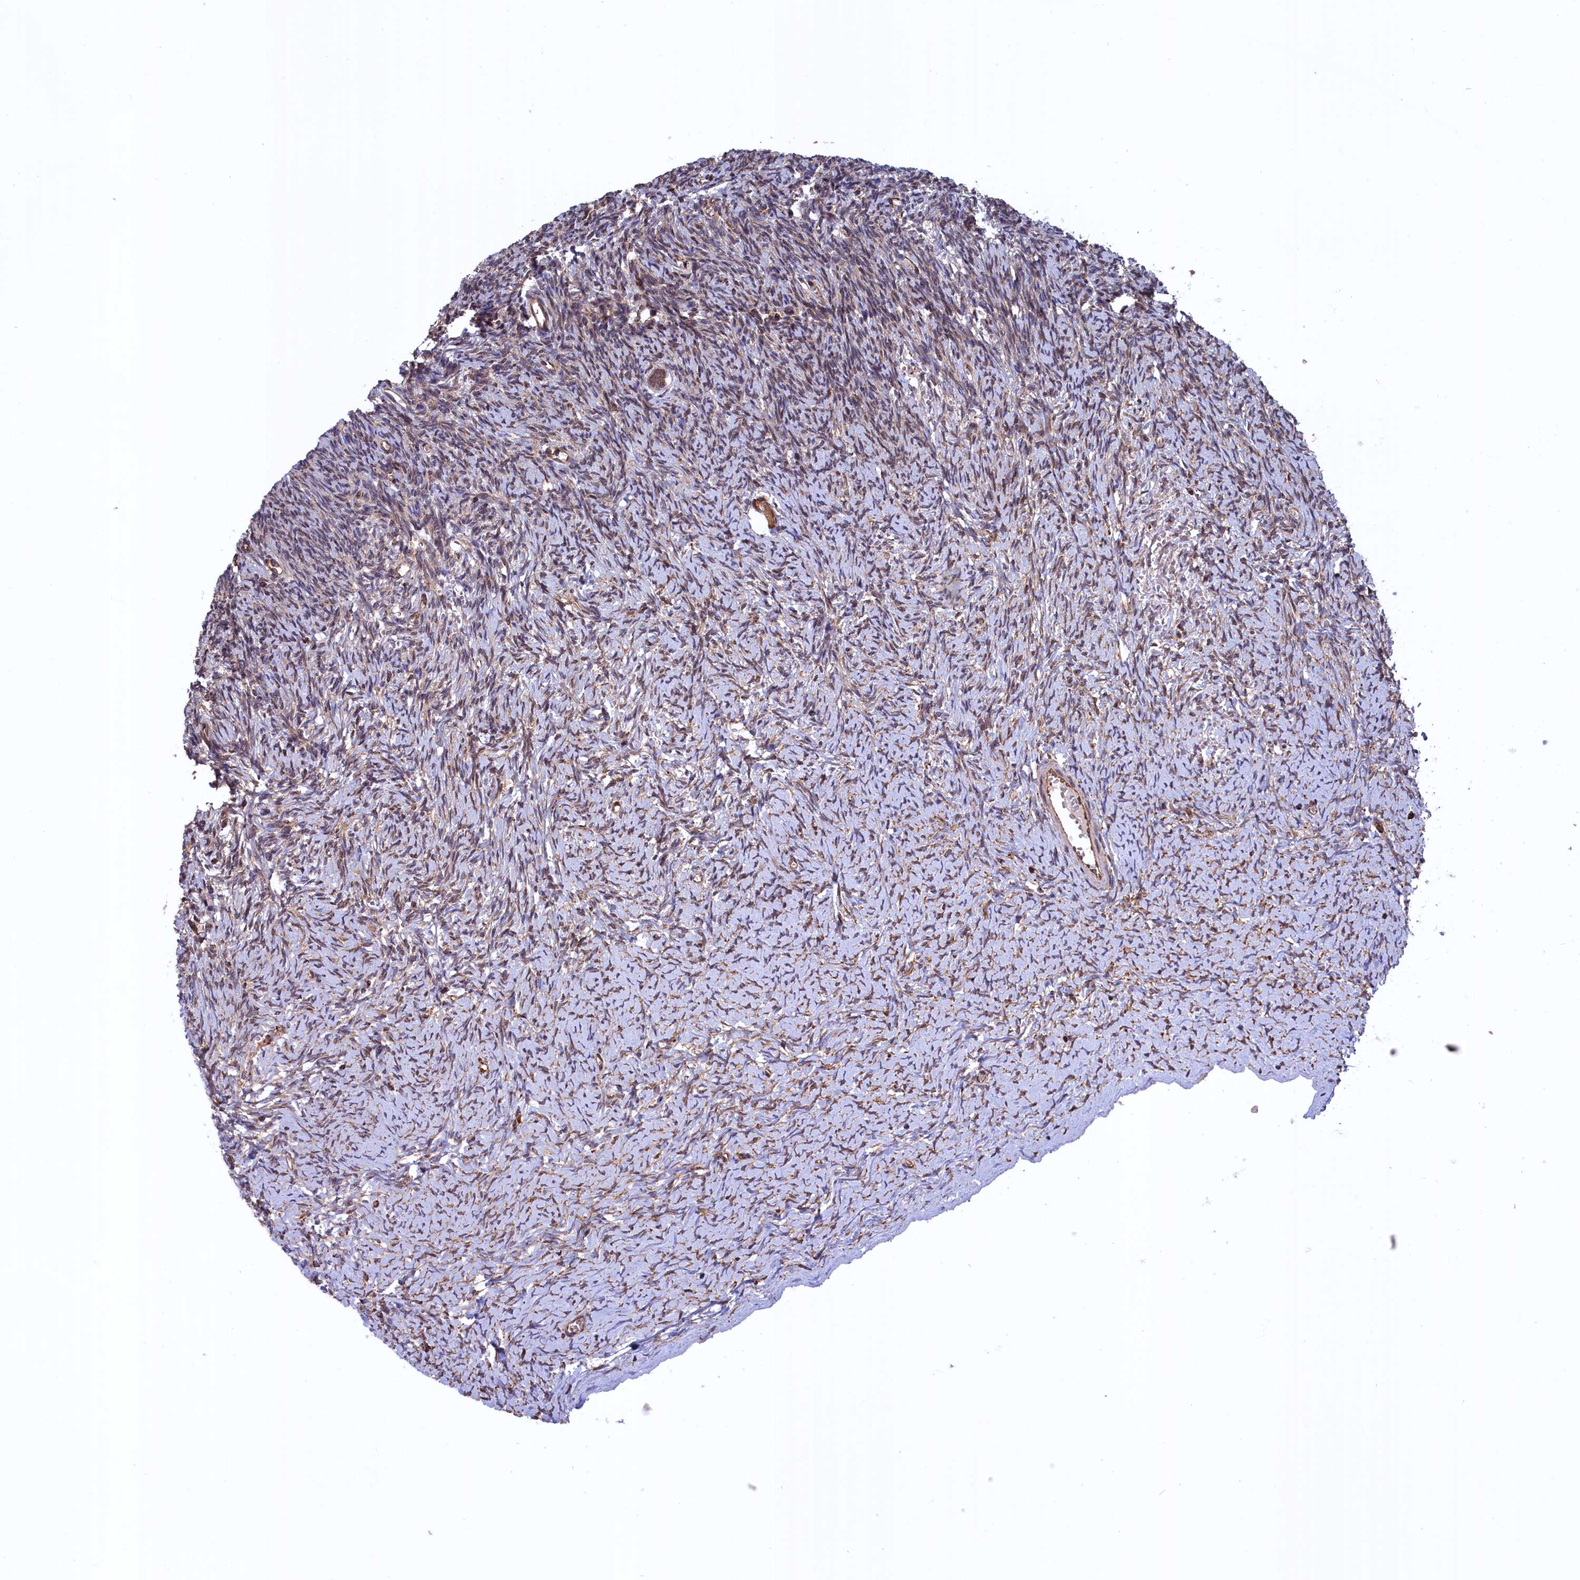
{"staining": {"intensity": "moderate", "quantity": ">75%", "location": "cytoplasmic/membranous"}, "tissue": "ovary", "cell_type": "Follicle cells", "image_type": "normal", "snomed": [{"axis": "morphology", "description": "Normal tissue, NOS"}, {"axis": "topography", "description": "Ovary"}], "caption": "An immunohistochemistry (IHC) image of unremarkable tissue is shown. Protein staining in brown shows moderate cytoplasmic/membranous positivity in ovary within follicle cells.", "gene": "PLA2G4C", "patient": {"sex": "female", "age": 39}}